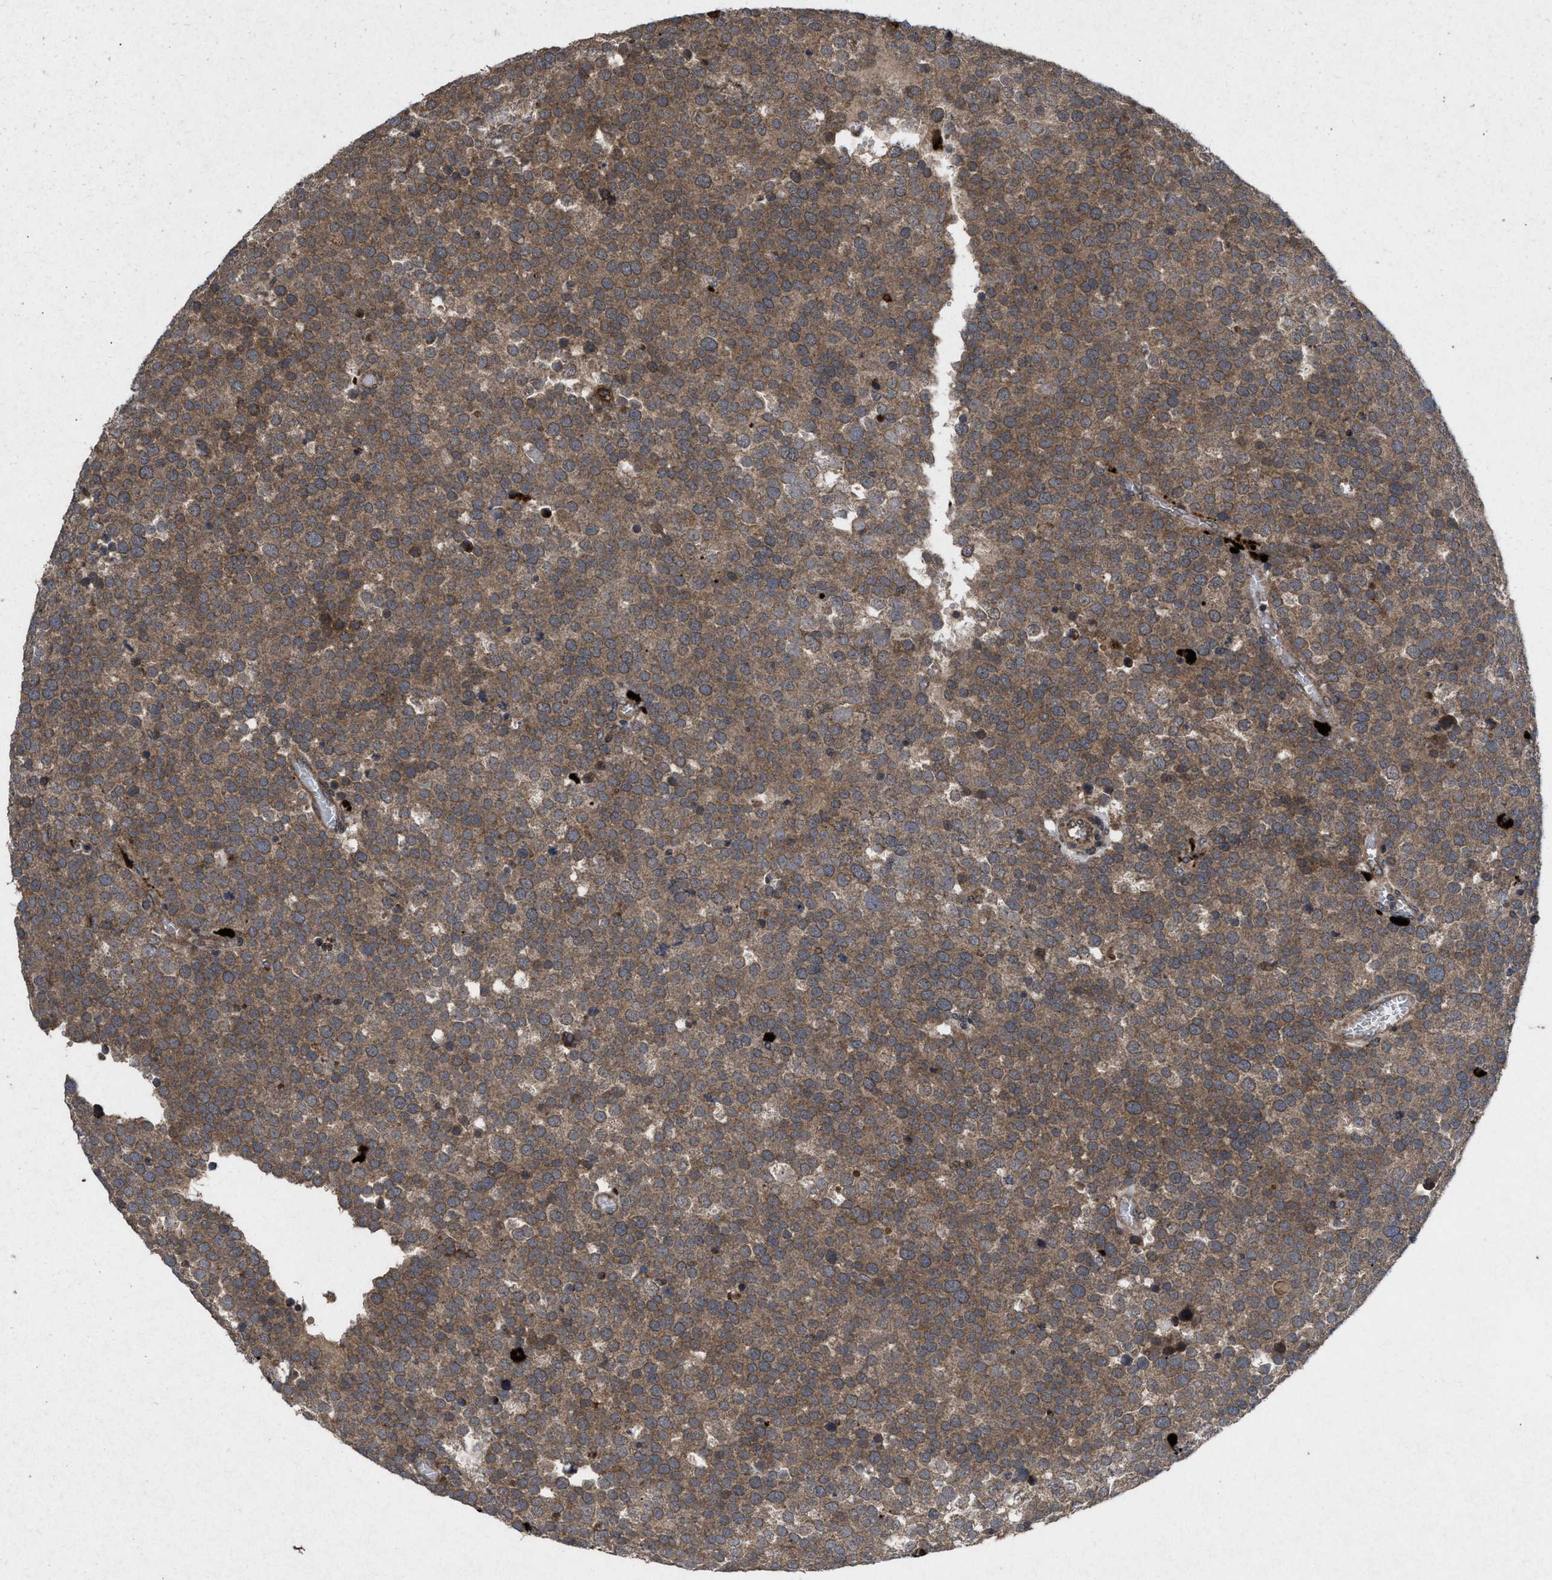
{"staining": {"intensity": "moderate", "quantity": ">75%", "location": "cytoplasmic/membranous"}, "tissue": "testis cancer", "cell_type": "Tumor cells", "image_type": "cancer", "snomed": [{"axis": "morphology", "description": "Normal tissue, NOS"}, {"axis": "morphology", "description": "Seminoma, NOS"}, {"axis": "topography", "description": "Testis"}], "caption": "This photomicrograph shows immunohistochemistry staining of human testis cancer, with medium moderate cytoplasmic/membranous staining in about >75% of tumor cells.", "gene": "MSI2", "patient": {"sex": "male", "age": 71}}